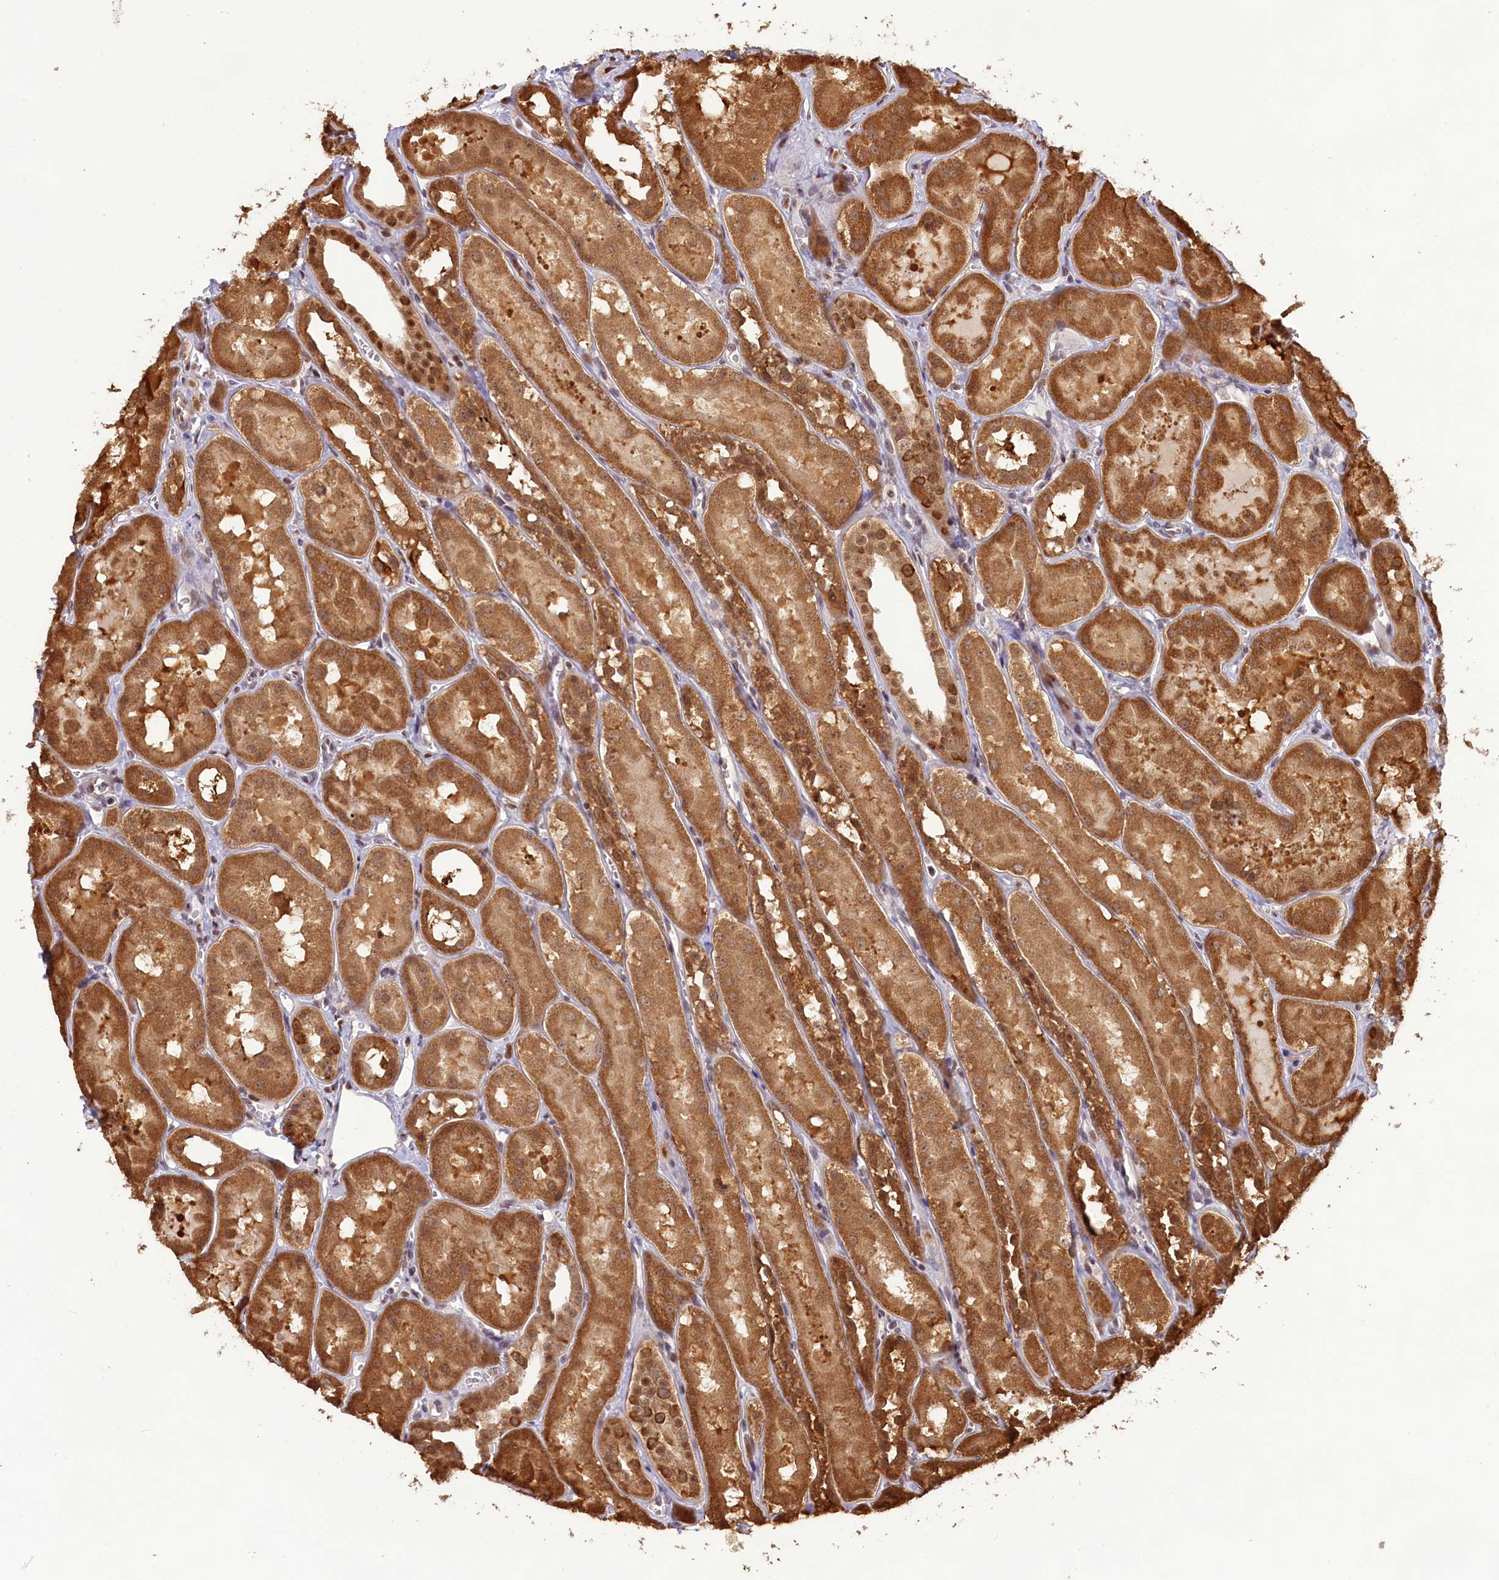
{"staining": {"intensity": "negative", "quantity": "none", "location": "none"}, "tissue": "kidney", "cell_type": "Cells in glomeruli", "image_type": "normal", "snomed": [{"axis": "morphology", "description": "Normal tissue, NOS"}, {"axis": "topography", "description": "Kidney"}, {"axis": "topography", "description": "Urinary bladder"}], "caption": "The photomicrograph demonstrates no significant expression in cells in glomeruli of kidney. (DAB immunohistochemistry with hematoxylin counter stain).", "gene": "CARD8", "patient": {"sex": "male", "age": 16}}